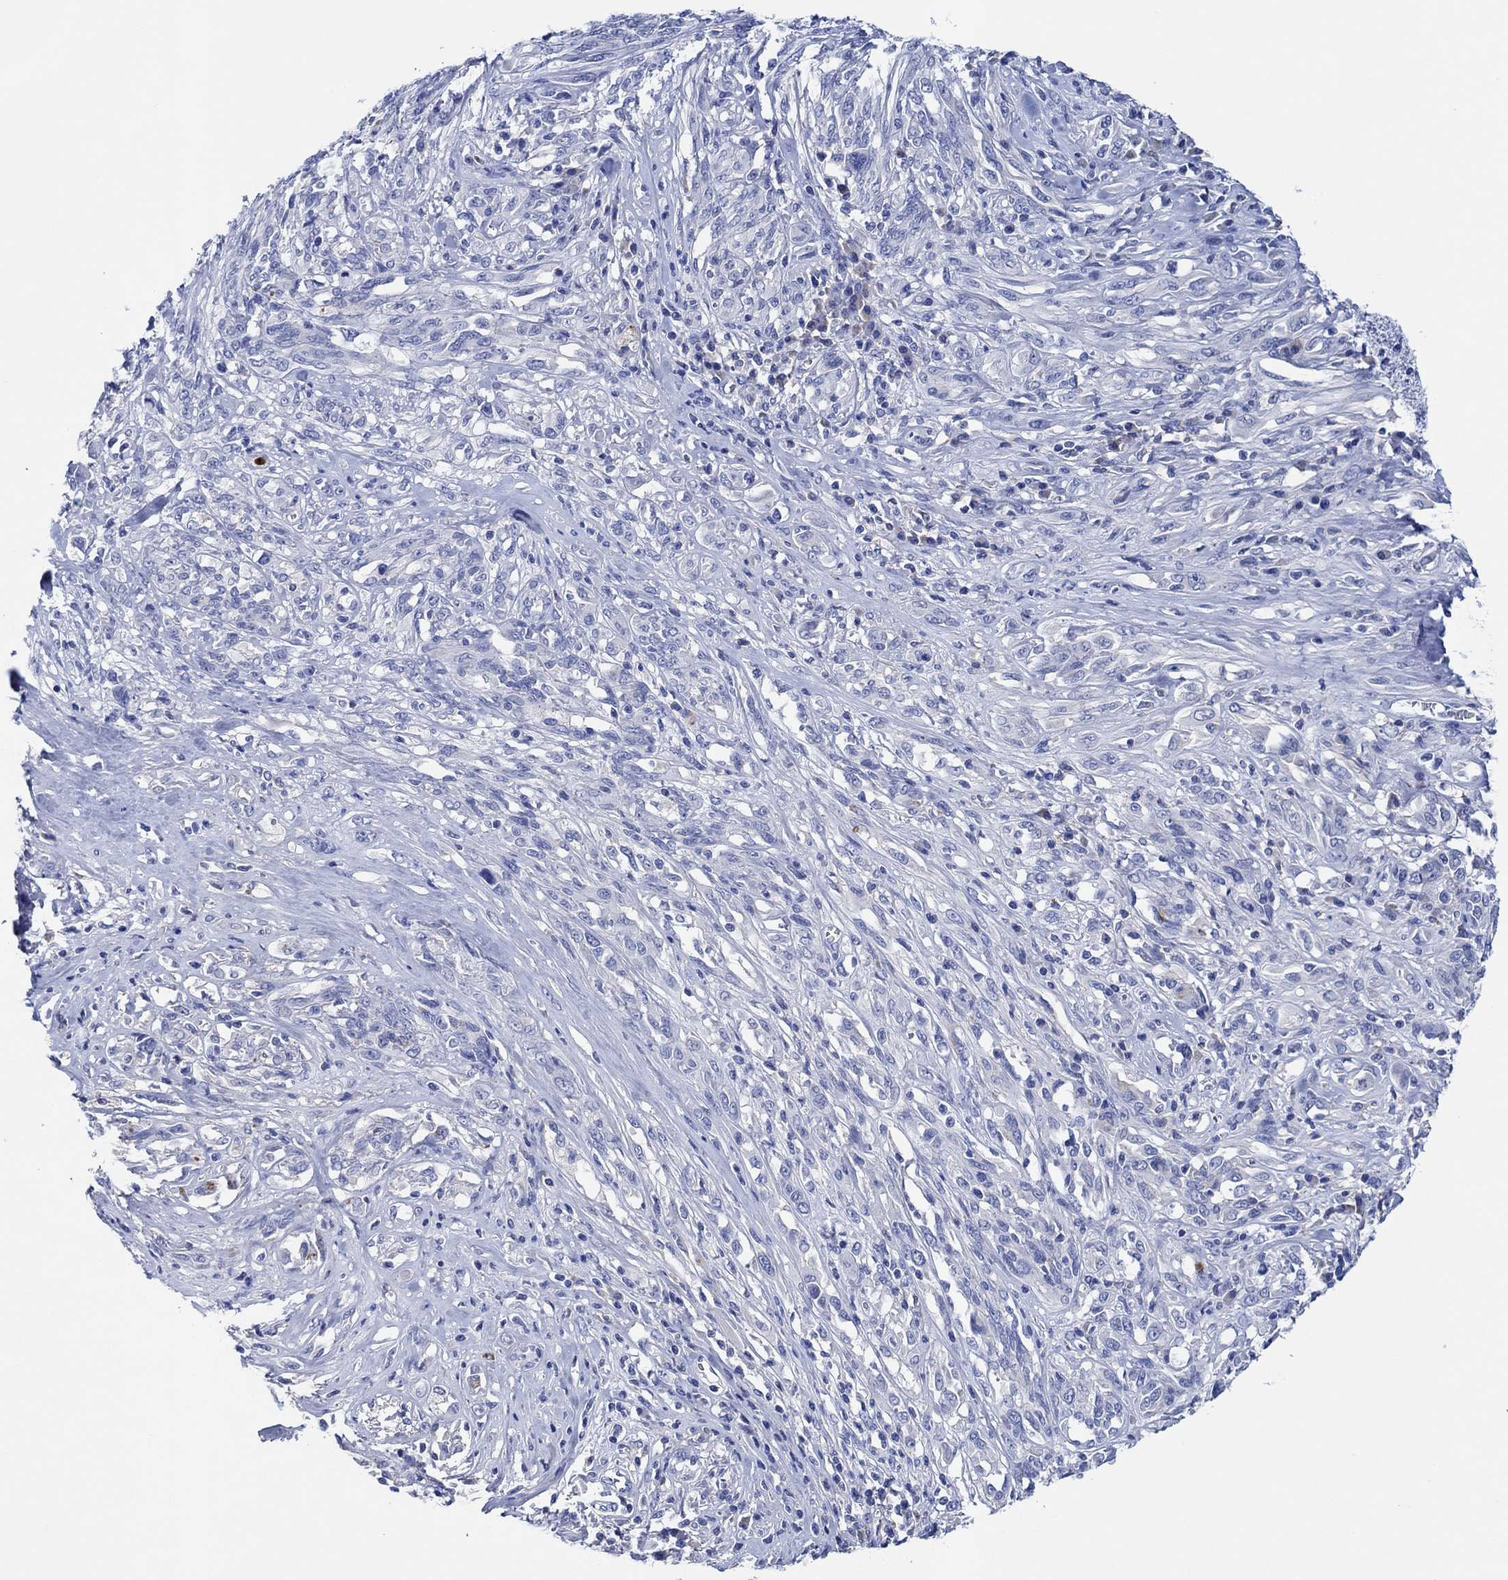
{"staining": {"intensity": "negative", "quantity": "none", "location": "none"}, "tissue": "melanoma", "cell_type": "Tumor cells", "image_type": "cancer", "snomed": [{"axis": "morphology", "description": "Malignant melanoma, NOS"}, {"axis": "topography", "description": "Skin"}], "caption": "An IHC micrograph of melanoma is shown. There is no staining in tumor cells of melanoma.", "gene": "CPNE6", "patient": {"sex": "female", "age": 91}}